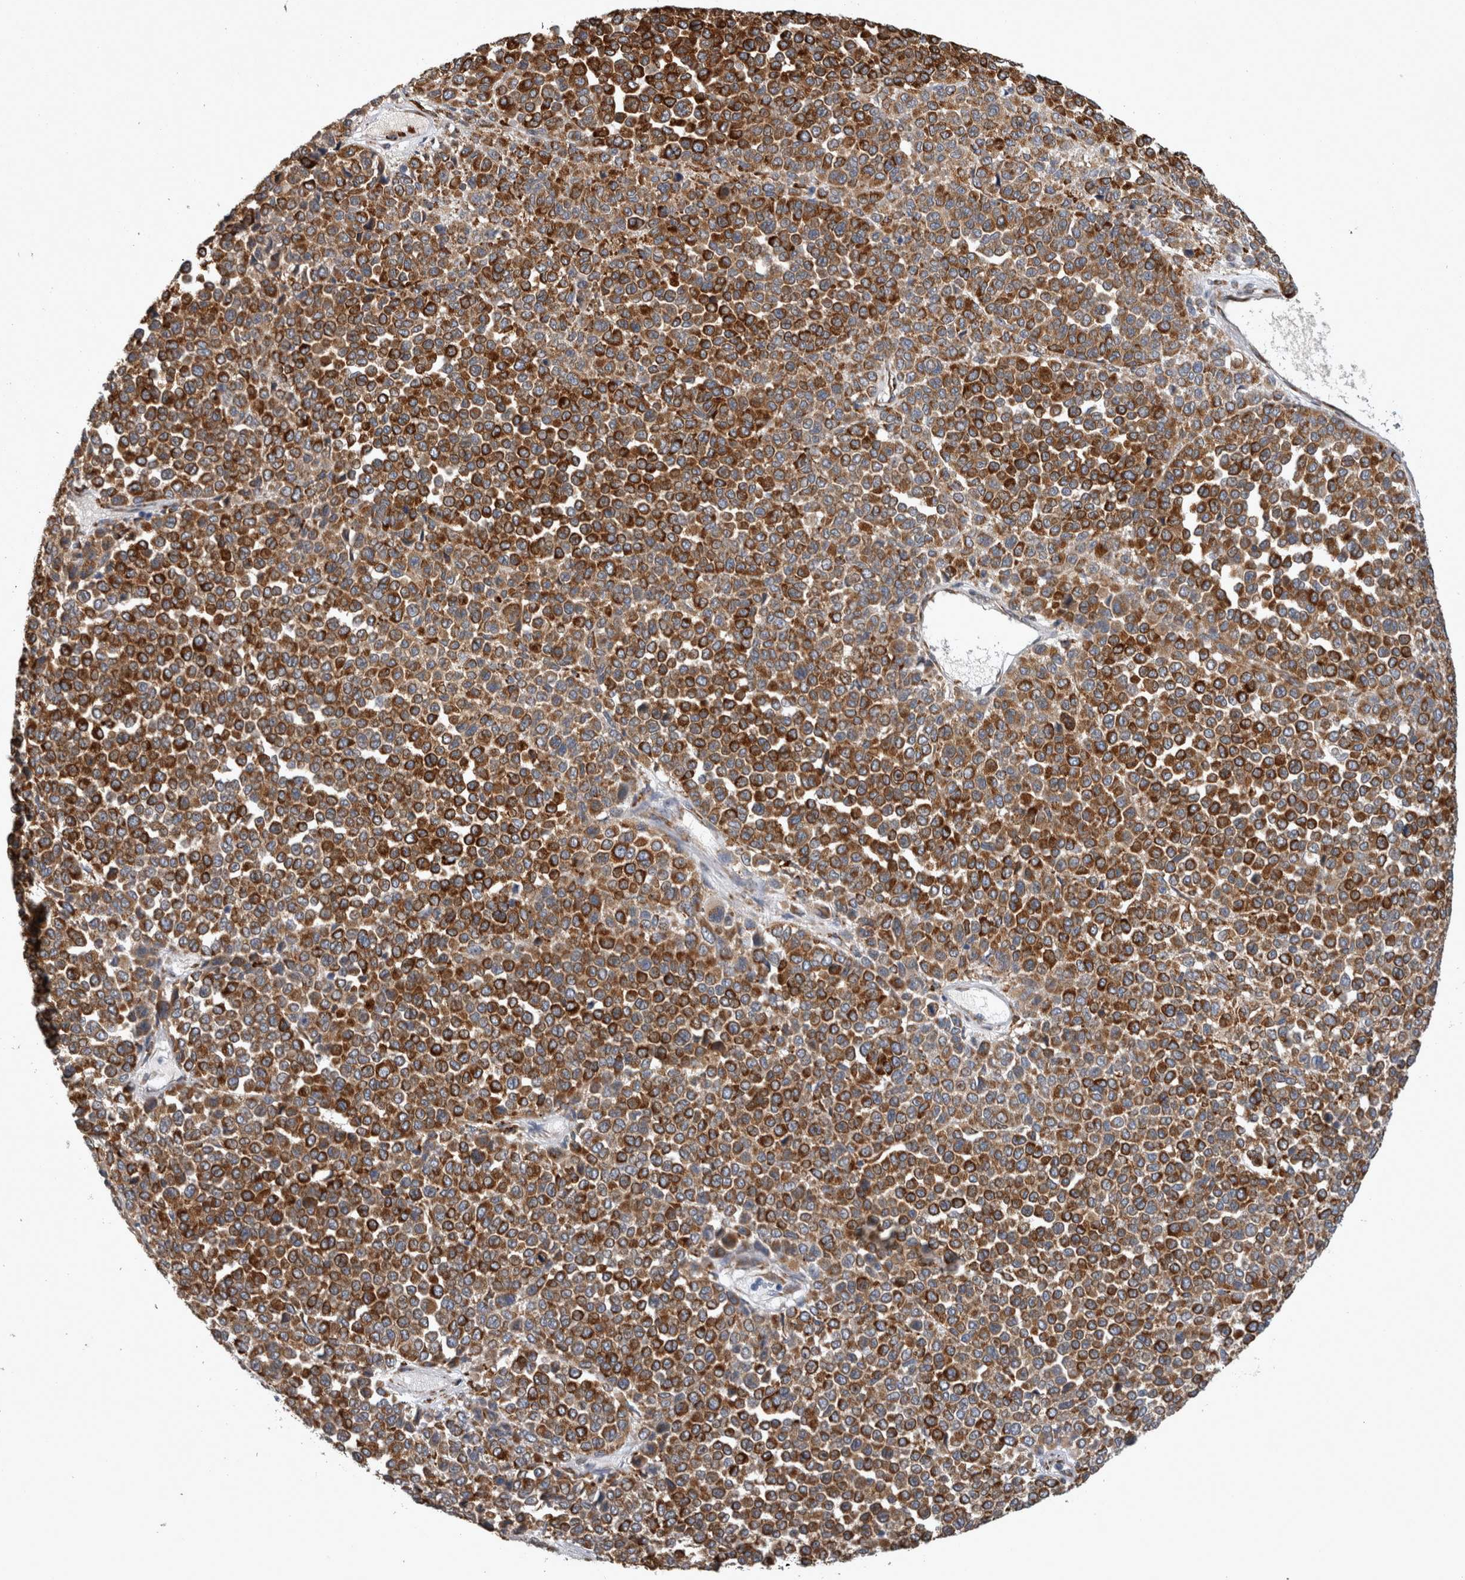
{"staining": {"intensity": "strong", "quantity": ">75%", "location": "cytoplasmic/membranous"}, "tissue": "melanoma", "cell_type": "Tumor cells", "image_type": "cancer", "snomed": [{"axis": "morphology", "description": "Malignant melanoma, Metastatic site"}, {"axis": "topography", "description": "Pancreas"}], "caption": "The micrograph displays immunohistochemical staining of malignant melanoma (metastatic site). There is strong cytoplasmic/membranous positivity is identified in approximately >75% of tumor cells.", "gene": "FHIP2B", "patient": {"sex": "female", "age": 30}}